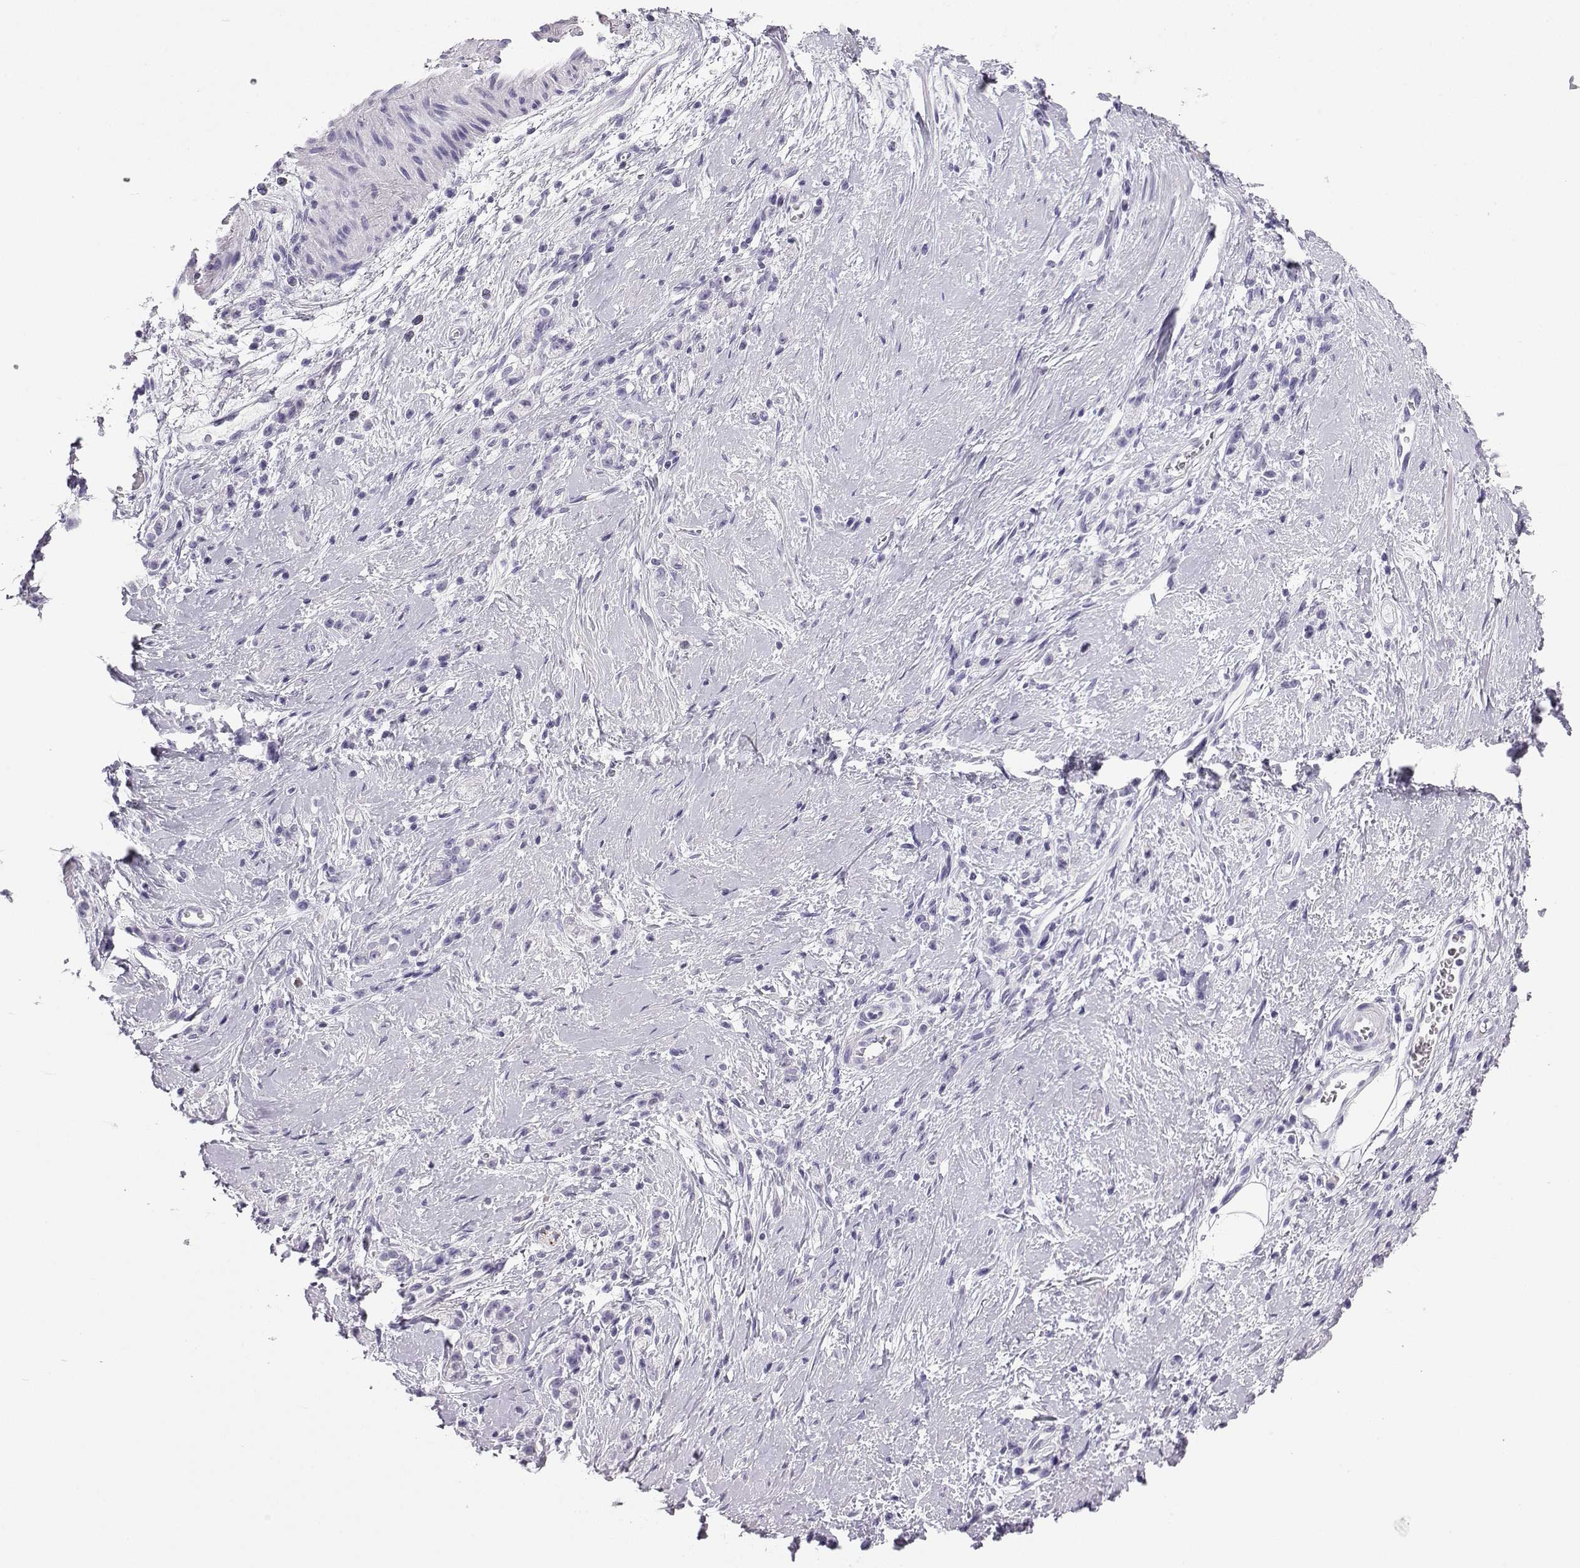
{"staining": {"intensity": "negative", "quantity": "none", "location": "none"}, "tissue": "stomach cancer", "cell_type": "Tumor cells", "image_type": "cancer", "snomed": [{"axis": "morphology", "description": "Adenocarcinoma, NOS"}, {"axis": "topography", "description": "Stomach"}], "caption": "Protein analysis of stomach cancer exhibits no significant expression in tumor cells.", "gene": "NEFL", "patient": {"sex": "male", "age": 58}}